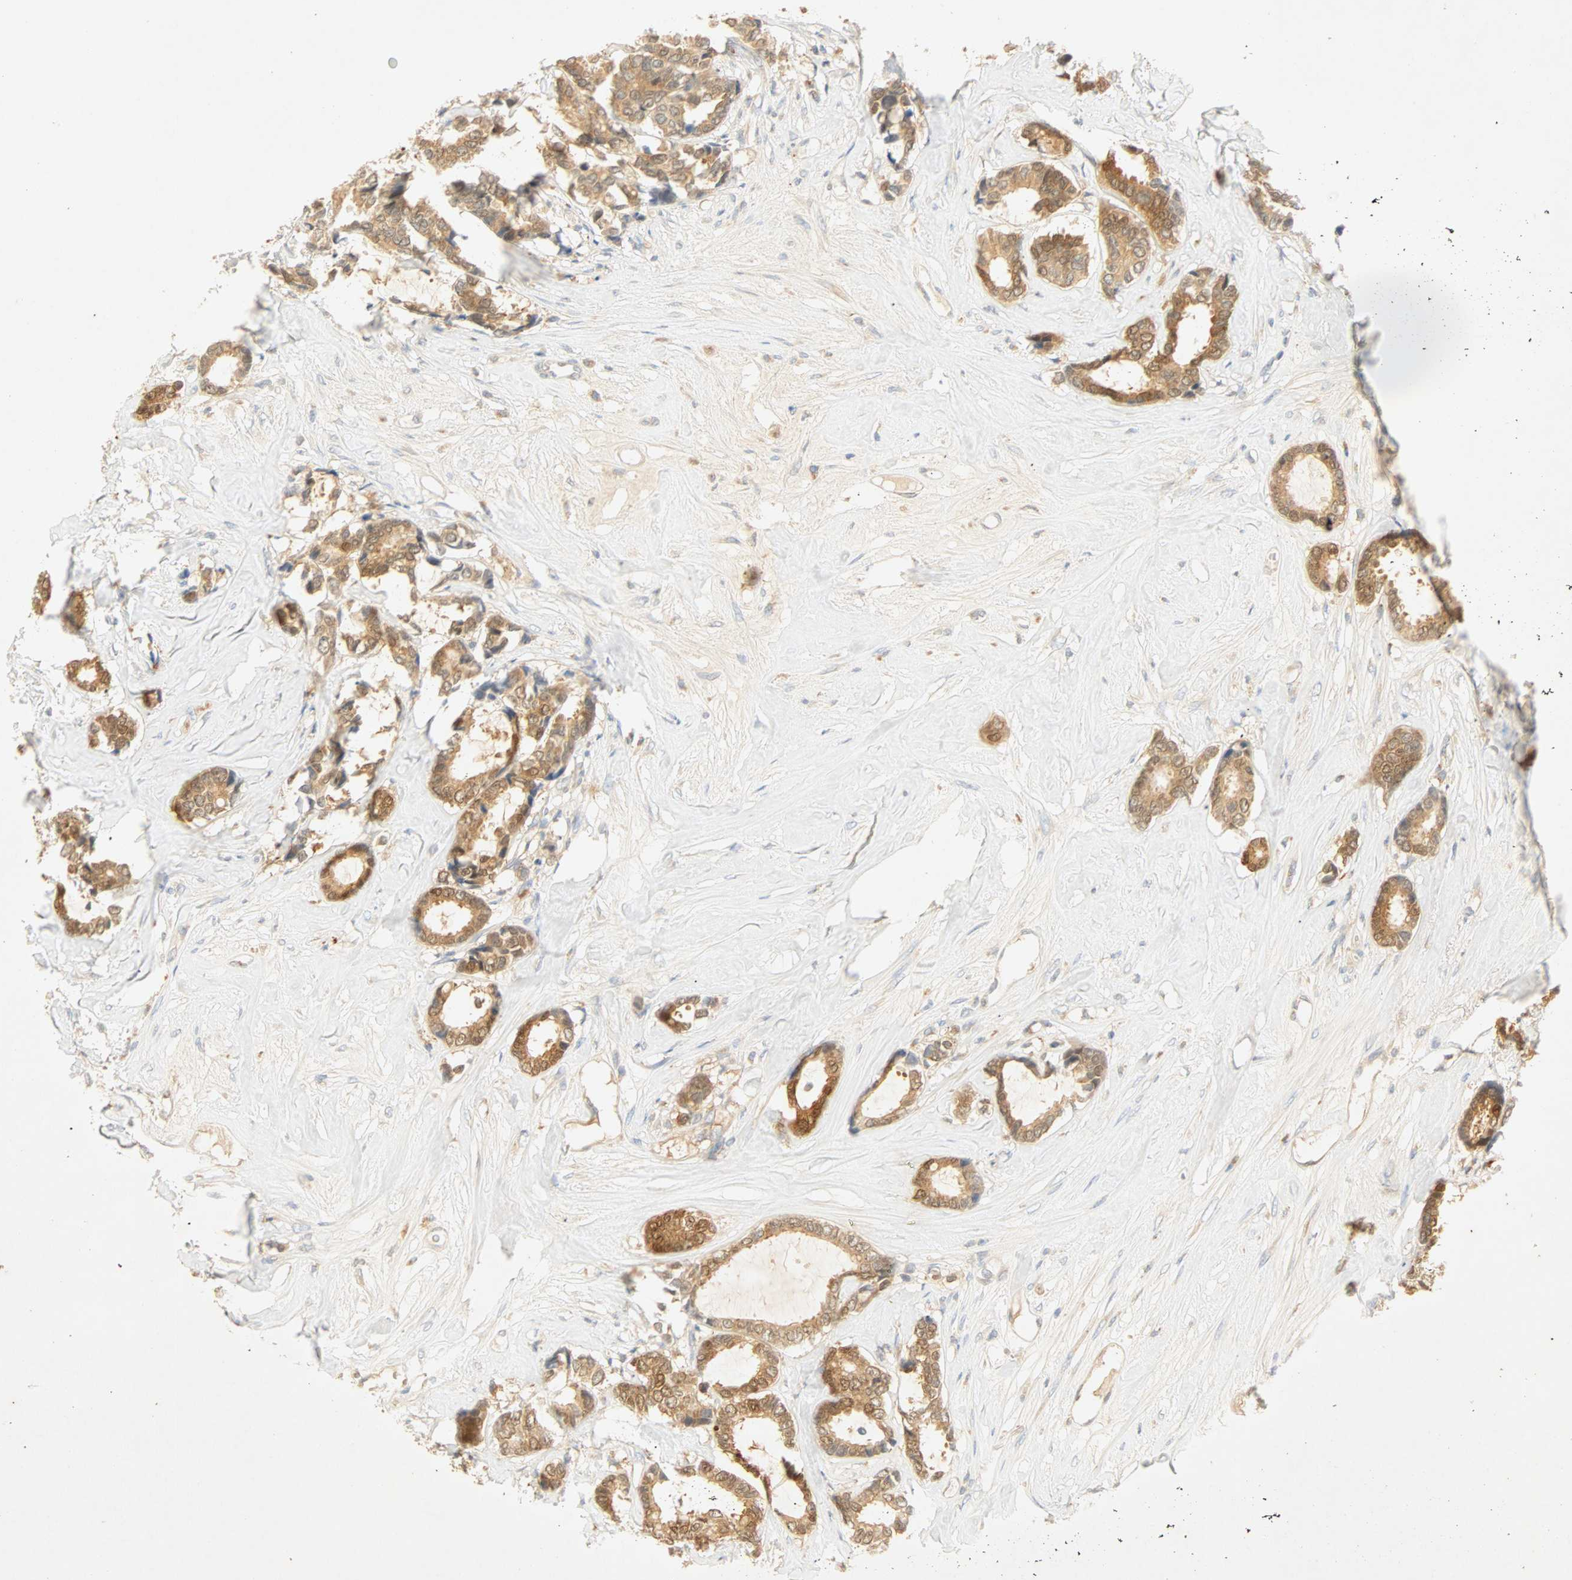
{"staining": {"intensity": "strong", "quantity": ">75%", "location": "cytoplasmic/membranous"}, "tissue": "breast cancer", "cell_type": "Tumor cells", "image_type": "cancer", "snomed": [{"axis": "morphology", "description": "Duct carcinoma"}, {"axis": "topography", "description": "Breast"}], "caption": "Breast cancer was stained to show a protein in brown. There is high levels of strong cytoplasmic/membranous positivity in about >75% of tumor cells. The protein of interest is stained brown, and the nuclei are stained in blue (DAB (3,3'-diaminobenzidine) IHC with brightfield microscopy, high magnification).", "gene": "SELENBP1", "patient": {"sex": "female", "age": 87}}